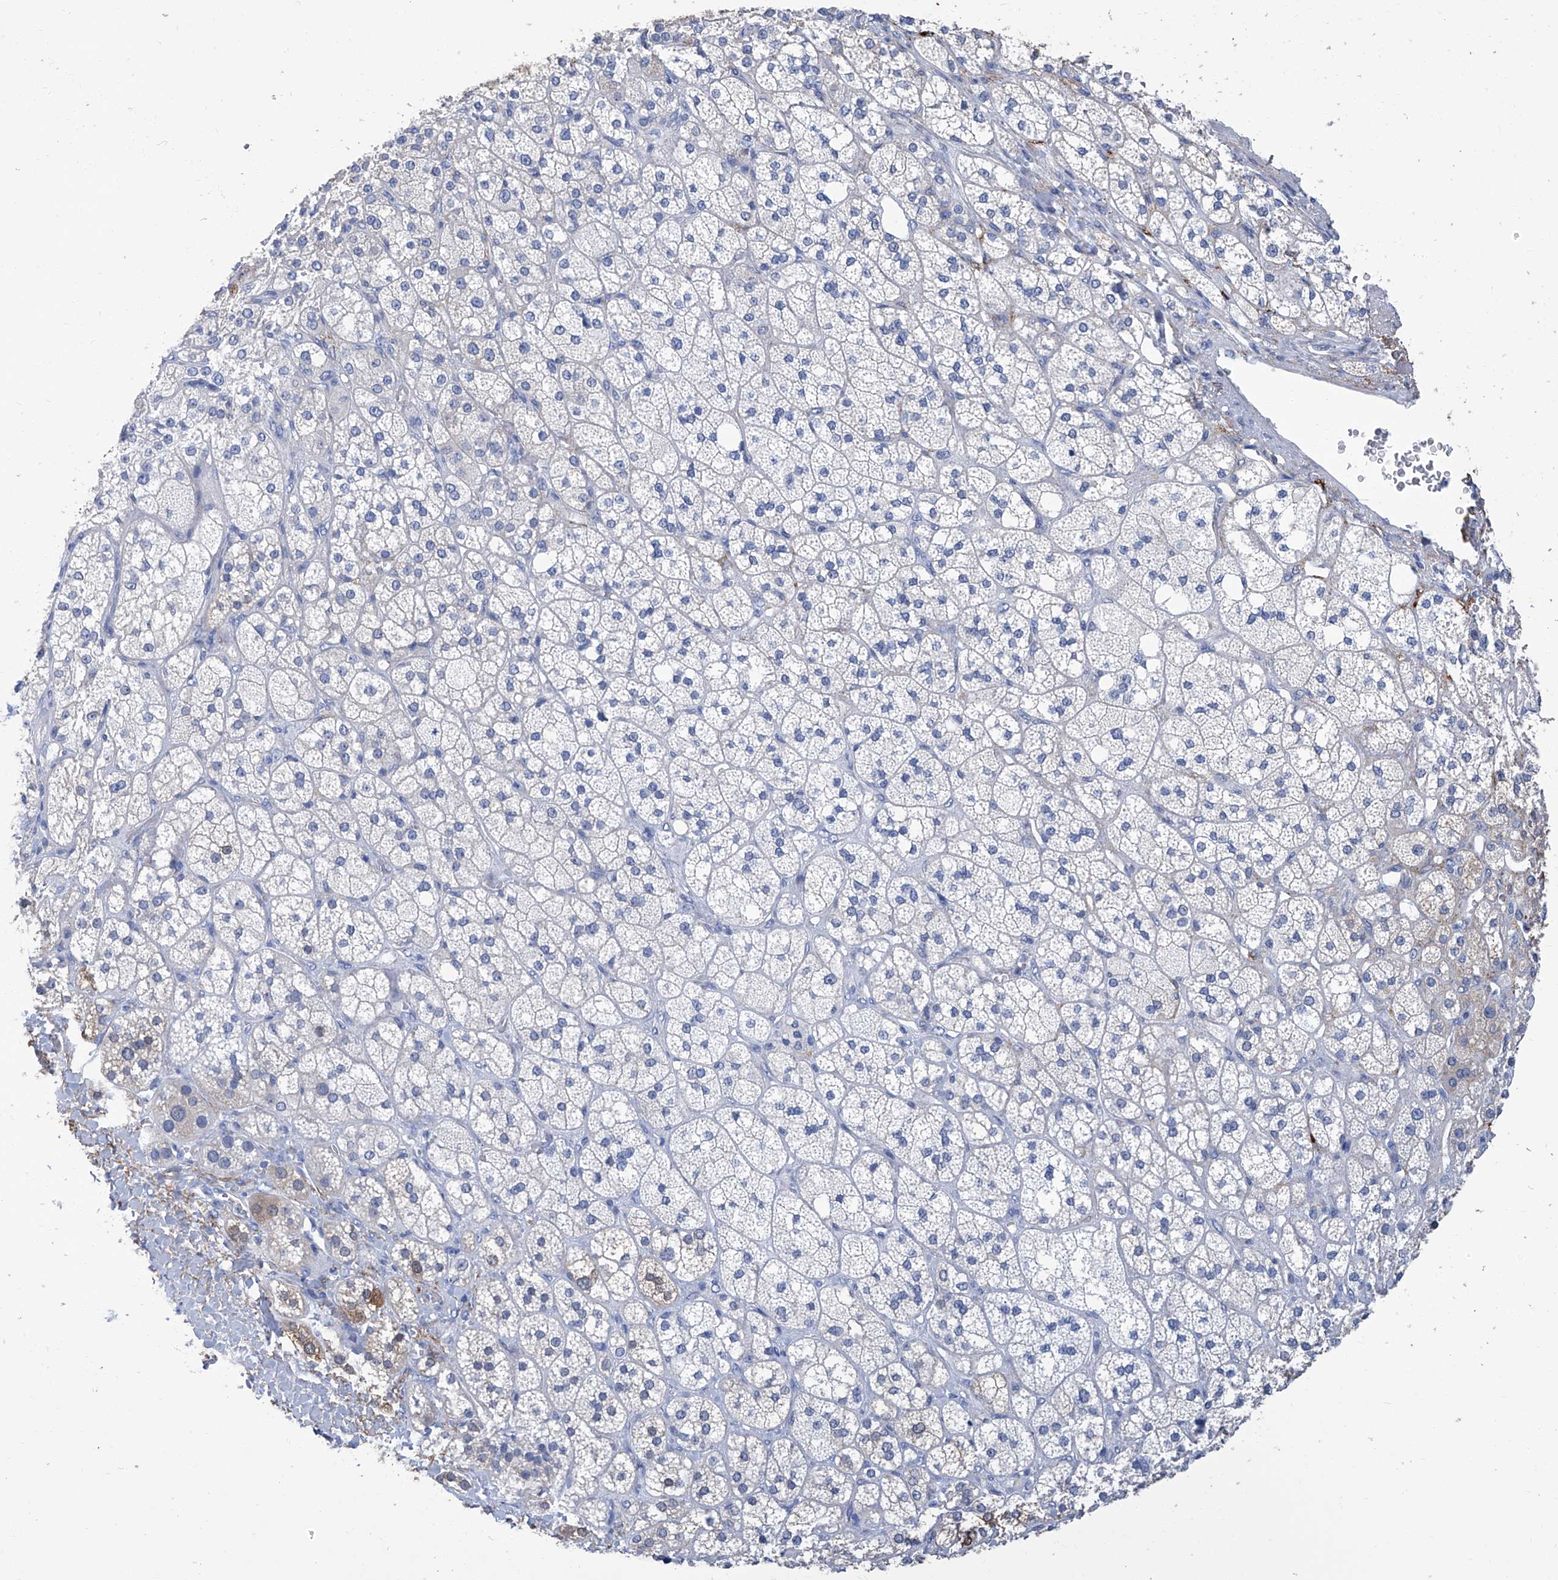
{"staining": {"intensity": "moderate", "quantity": "<25%", "location": "cytoplasmic/membranous"}, "tissue": "adrenal gland", "cell_type": "Glandular cells", "image_type": "normal", "snomed": [{"axis": "morphology", "description": "Normal tissue, NOS"}, {"axis": "topography", "description": "Adrenal gland"}], "caption": "IHC of benign human adrenal gland displays low levels of moderate cytoplasmic/membranous expression in approximately <25% of glandular cells. Nuclei are stained in blue.", "gene": "SMS", "patient": {"sex": "male", "age": 61}}